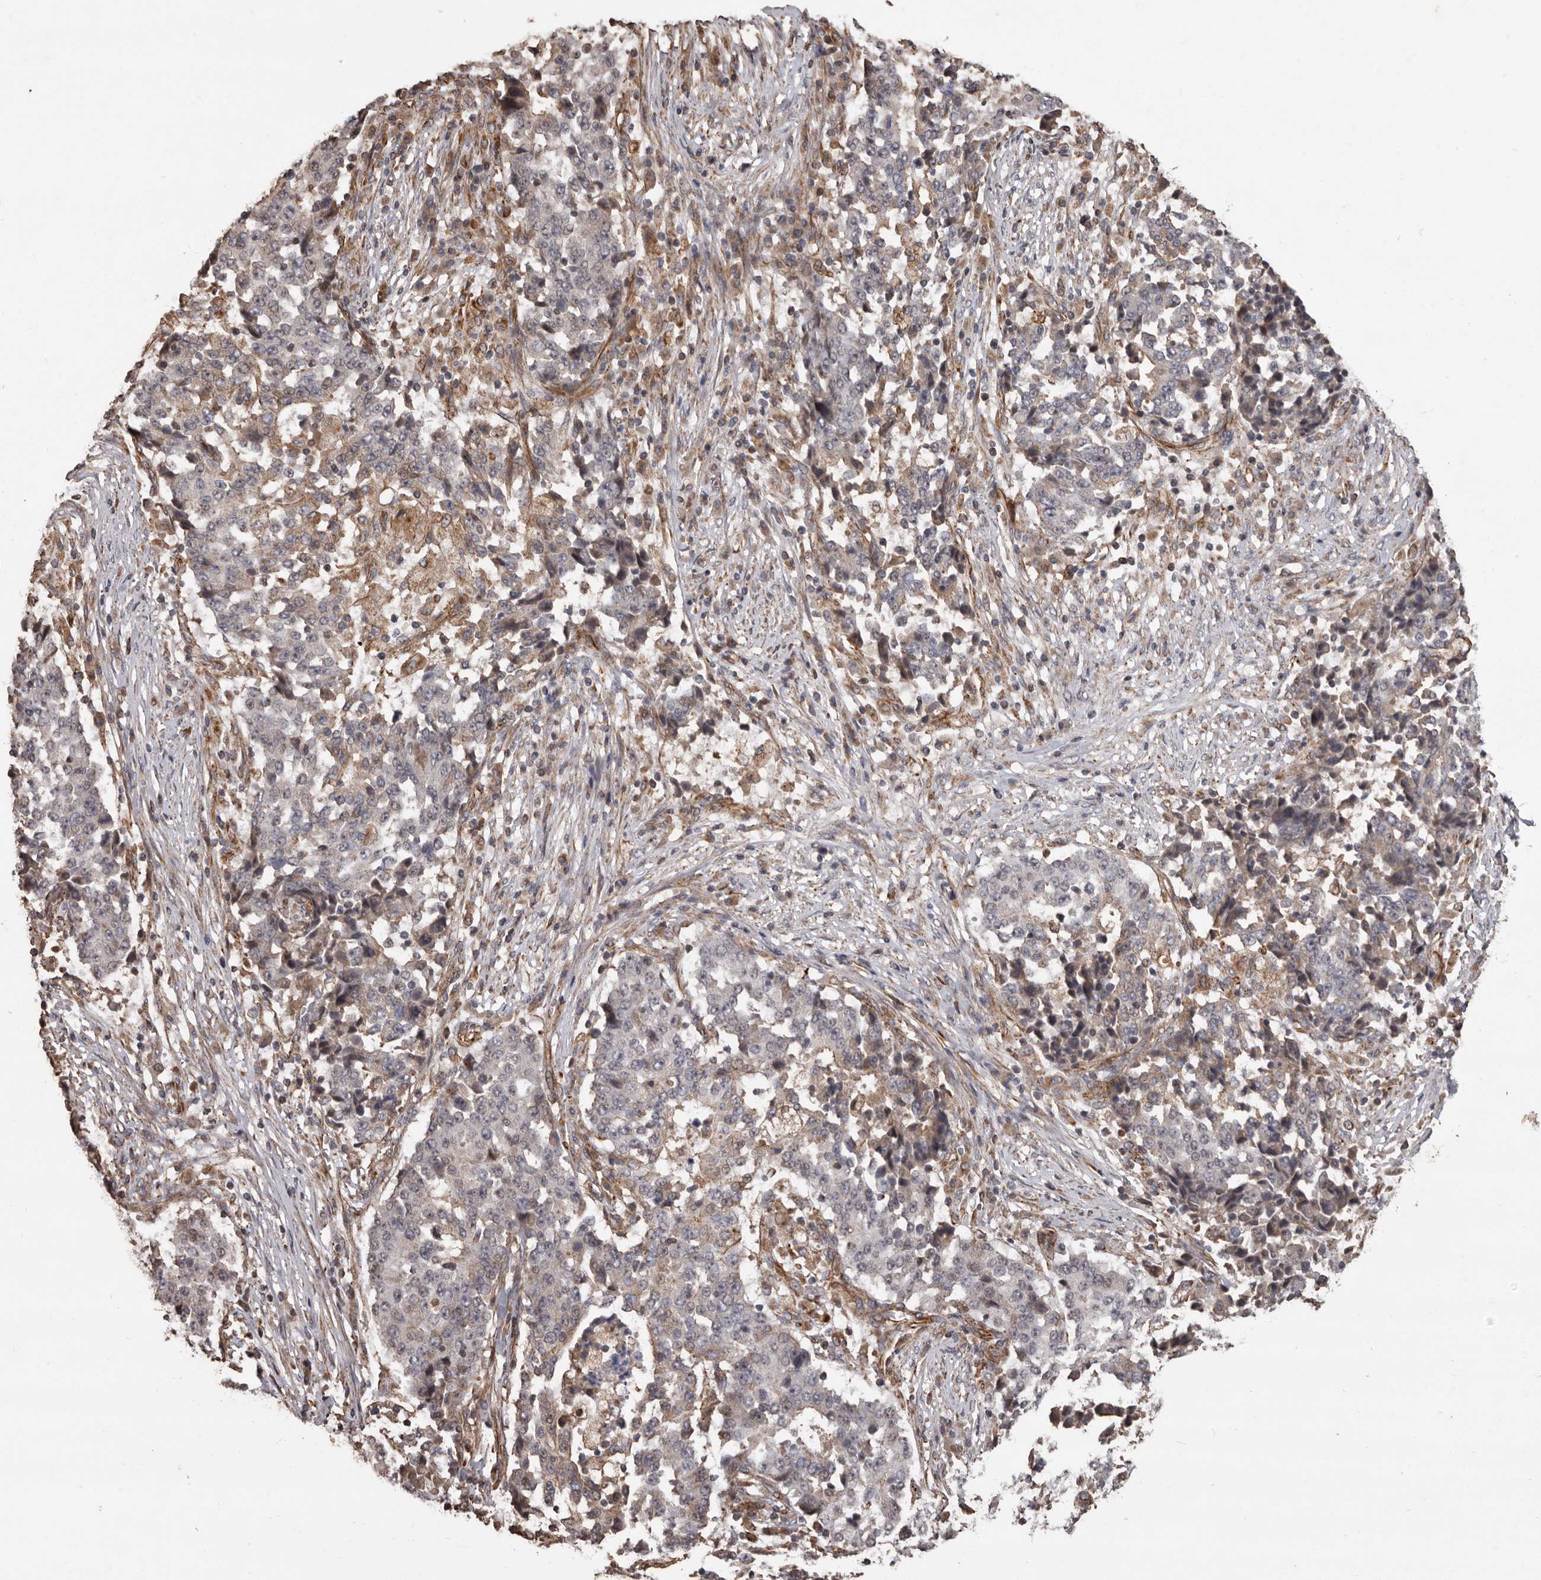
{"staining": {"intensity": "negative", "quantity": "none", "location": "none"}, "tissue": "stomach cancer", "cell_type": "Tumor cells", "image_type": "cancer", "snomed": [{"axis": "morphology", "description": "Adenocarcinoma, NOS"}, {"axis": "topography", "description": "Stomach"}], "caption": "DAB immunohistochemical staining of stomach adenocarcinoma reveals no significant staining in tumor cells.", "gene": "BRAT1", "patient": {"sex": "male", "age": 59}}